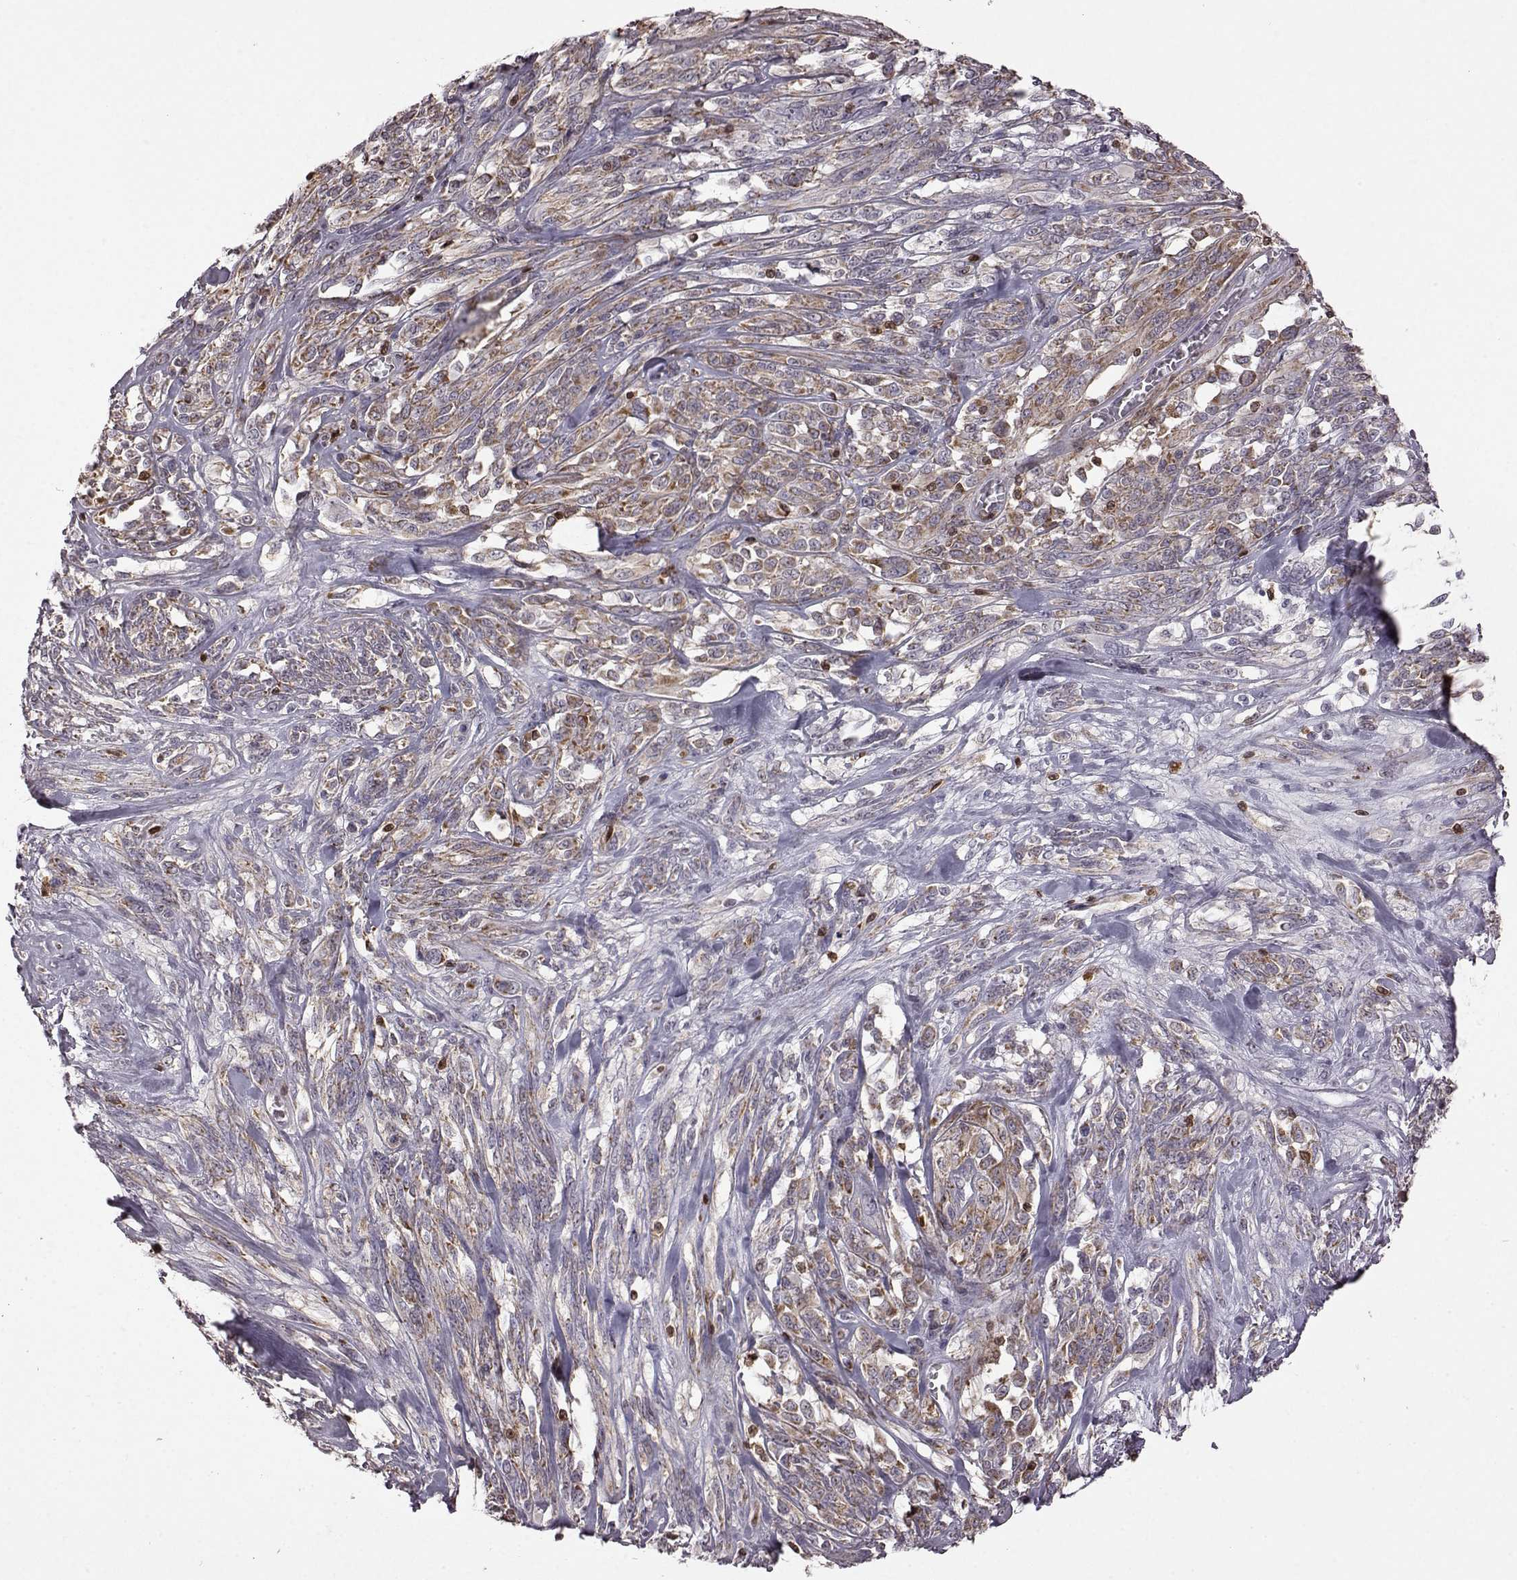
{"staining": {"intensity": "moderate", "quantity": "25%-75%", "location": "cytoplasmic/membranous"}, "tissue": "melanoma", "cell_type": "Tumor cells", "image_type": "cancer", "snomed": [{"axis": "morphology", "description": "Malignant melanoma, NOS"}, {"axis": "topography", "description": "Skin"}], "caption": "Tumor cells show moderate cytoplasmic/membranous expression in approximately 25%-75% of cells in melanoma. The staining was performed using DAB to visualize the protein expression in brown, while the nuclei were stained in blue with hematoxylin (Magnification: 20x).", "gene": "DOK2", "patient": {"sex": "female", "age": 91}}